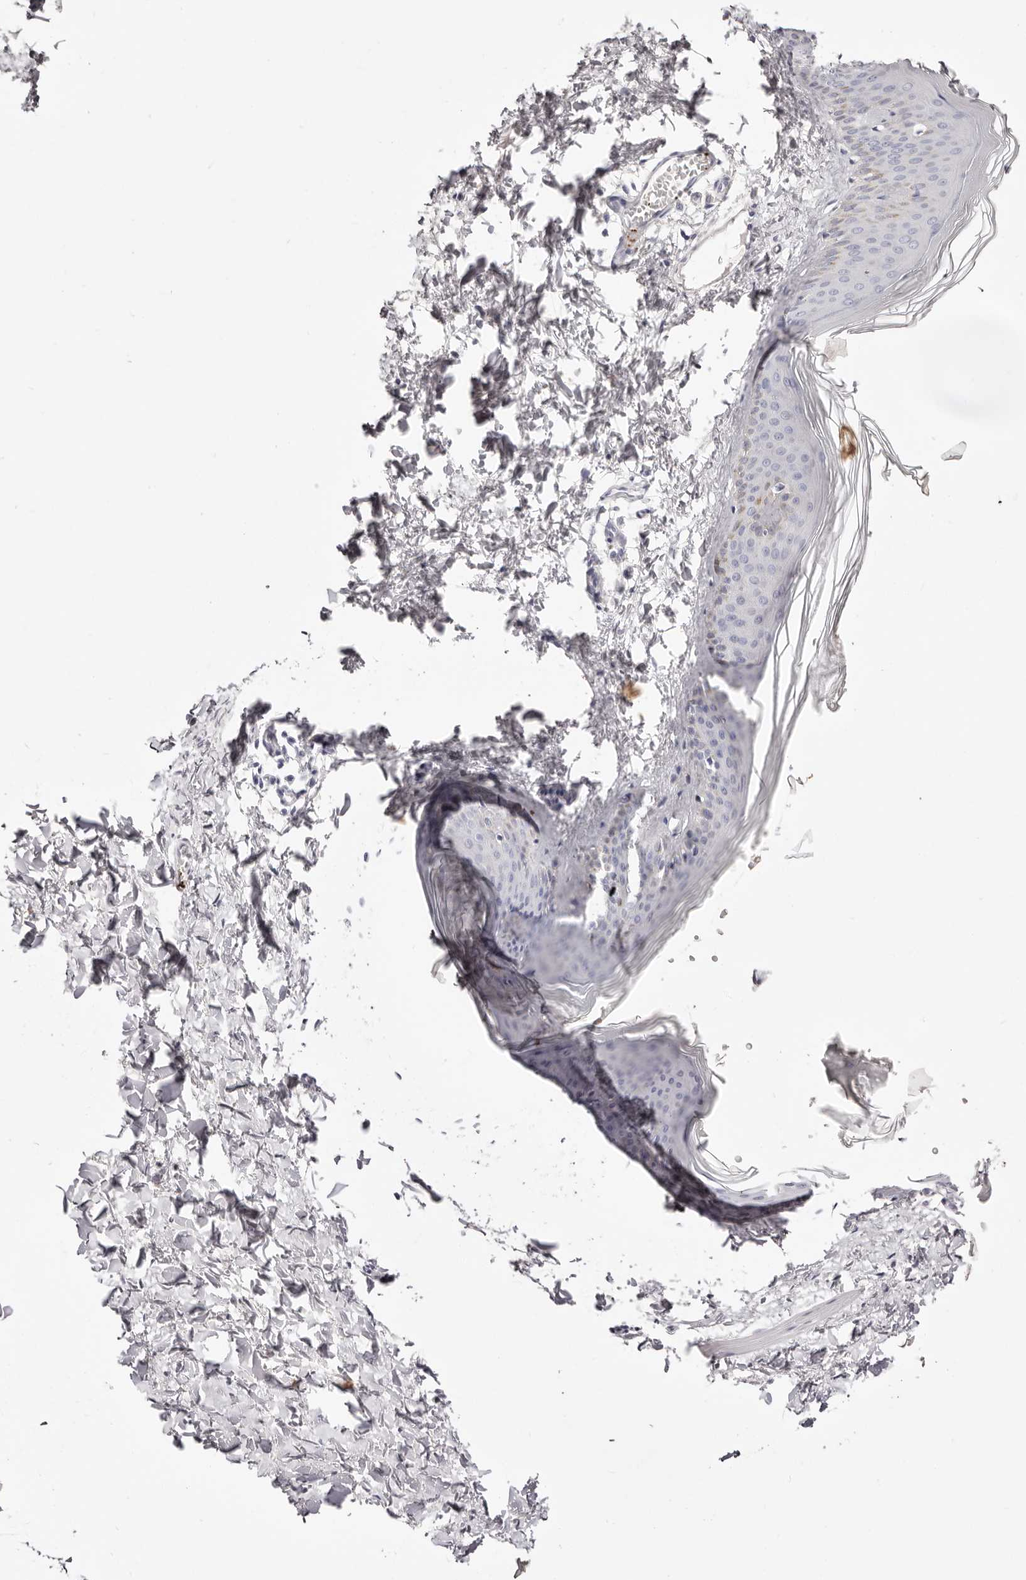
{"staining": {"intensity": "negative", "quantity": "none", "location": "none"}, "tissue": "skin", "cell_type": "Fibroblasts", "image_type": "normal", "snomed": [{"axis": "morphology", "description": "Normal tissue, NOS"}, {"axis": "topography", "description": "Skin"}], "caption": "Histopathology image shows no significant protein expression in fibroblasts of unremarkable skin.", "gene": "PF4", "patient": {"sex": "female", "age": 27}}